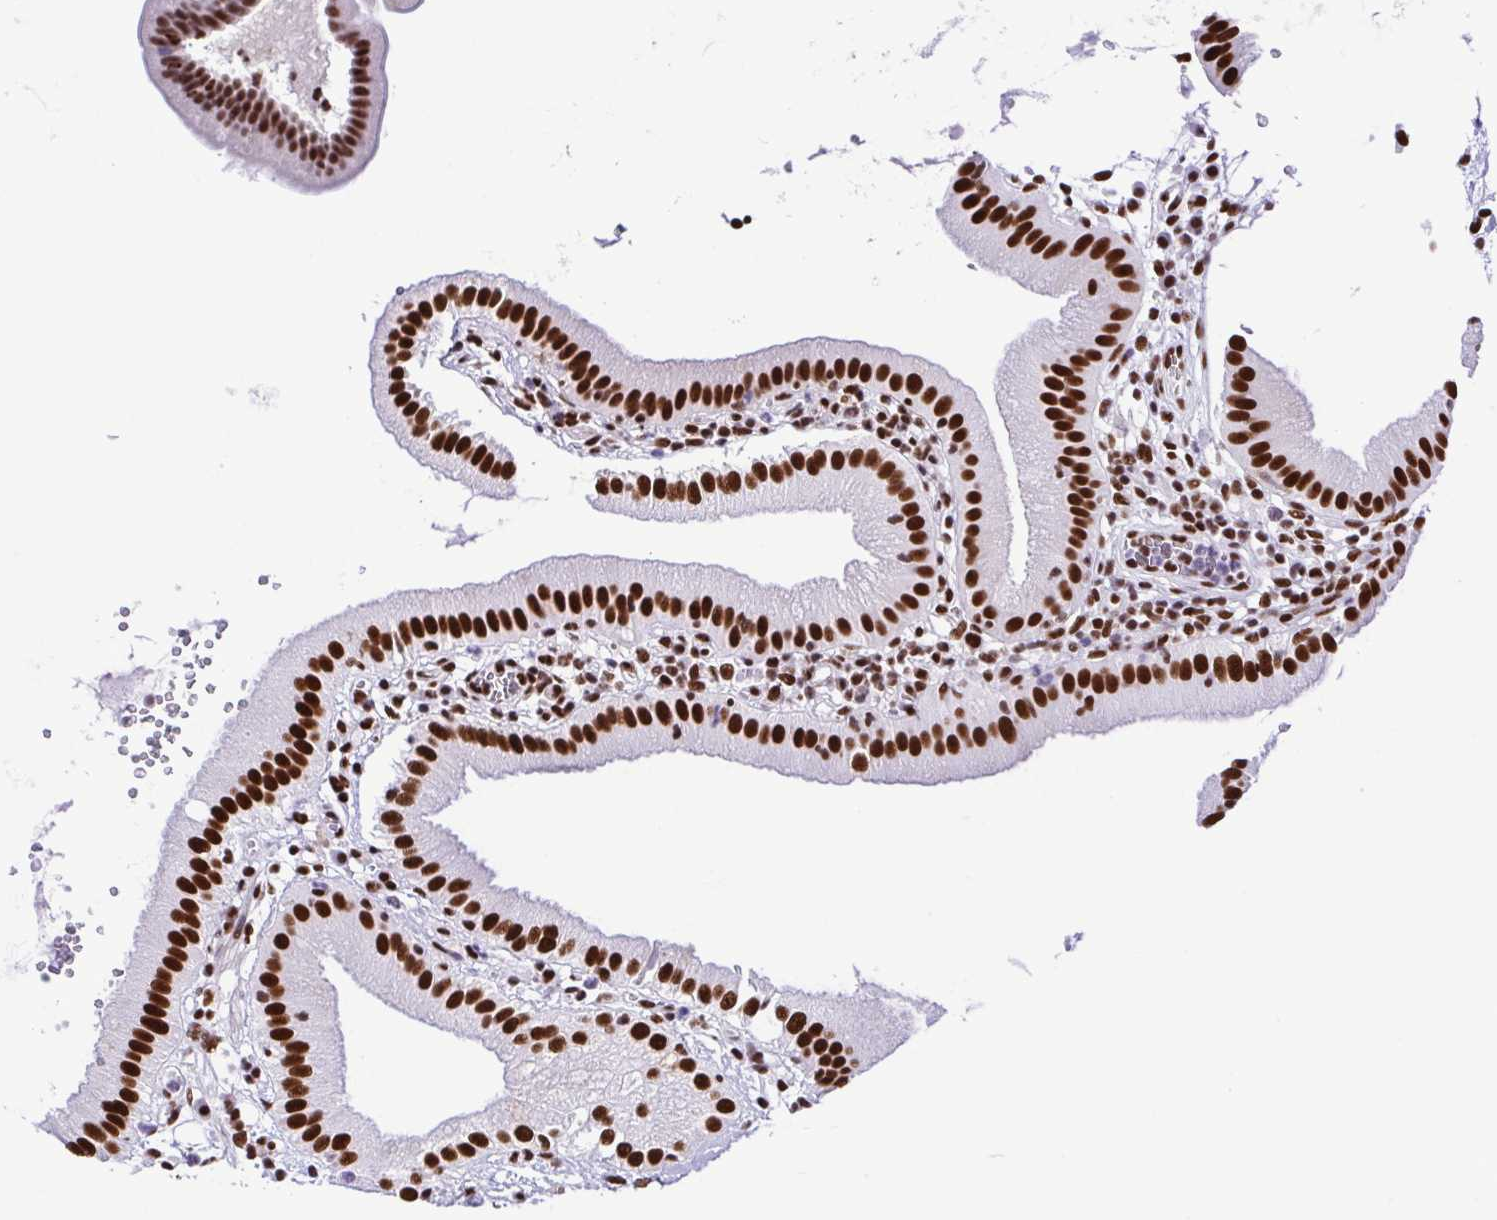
{"staining": {"intensity": "strong", "quantity": ">75%", "location": "nuclear"}, "tissue": "gallbladder", "cell_type": "Glandular cells", "image_type": "normal", "snomed": [{"axis": "morphology", "description": "Normal tissue, NOS"}, {"axis": "topography", "description": "Gallbladder"}], "caption": "Gallbladder stained with DAB immunohistochemistry displays high levels of strong nuclear expression in about >75% of glandular cells. The staining is performed using DAB (3,3'-diaminobenzidine) brown chromogen to label protein expression. The nuclei are counter-stained blue using hematoxylin.", "gene": "TRIM28", "patient": {"sex": "female", "age": 65}}